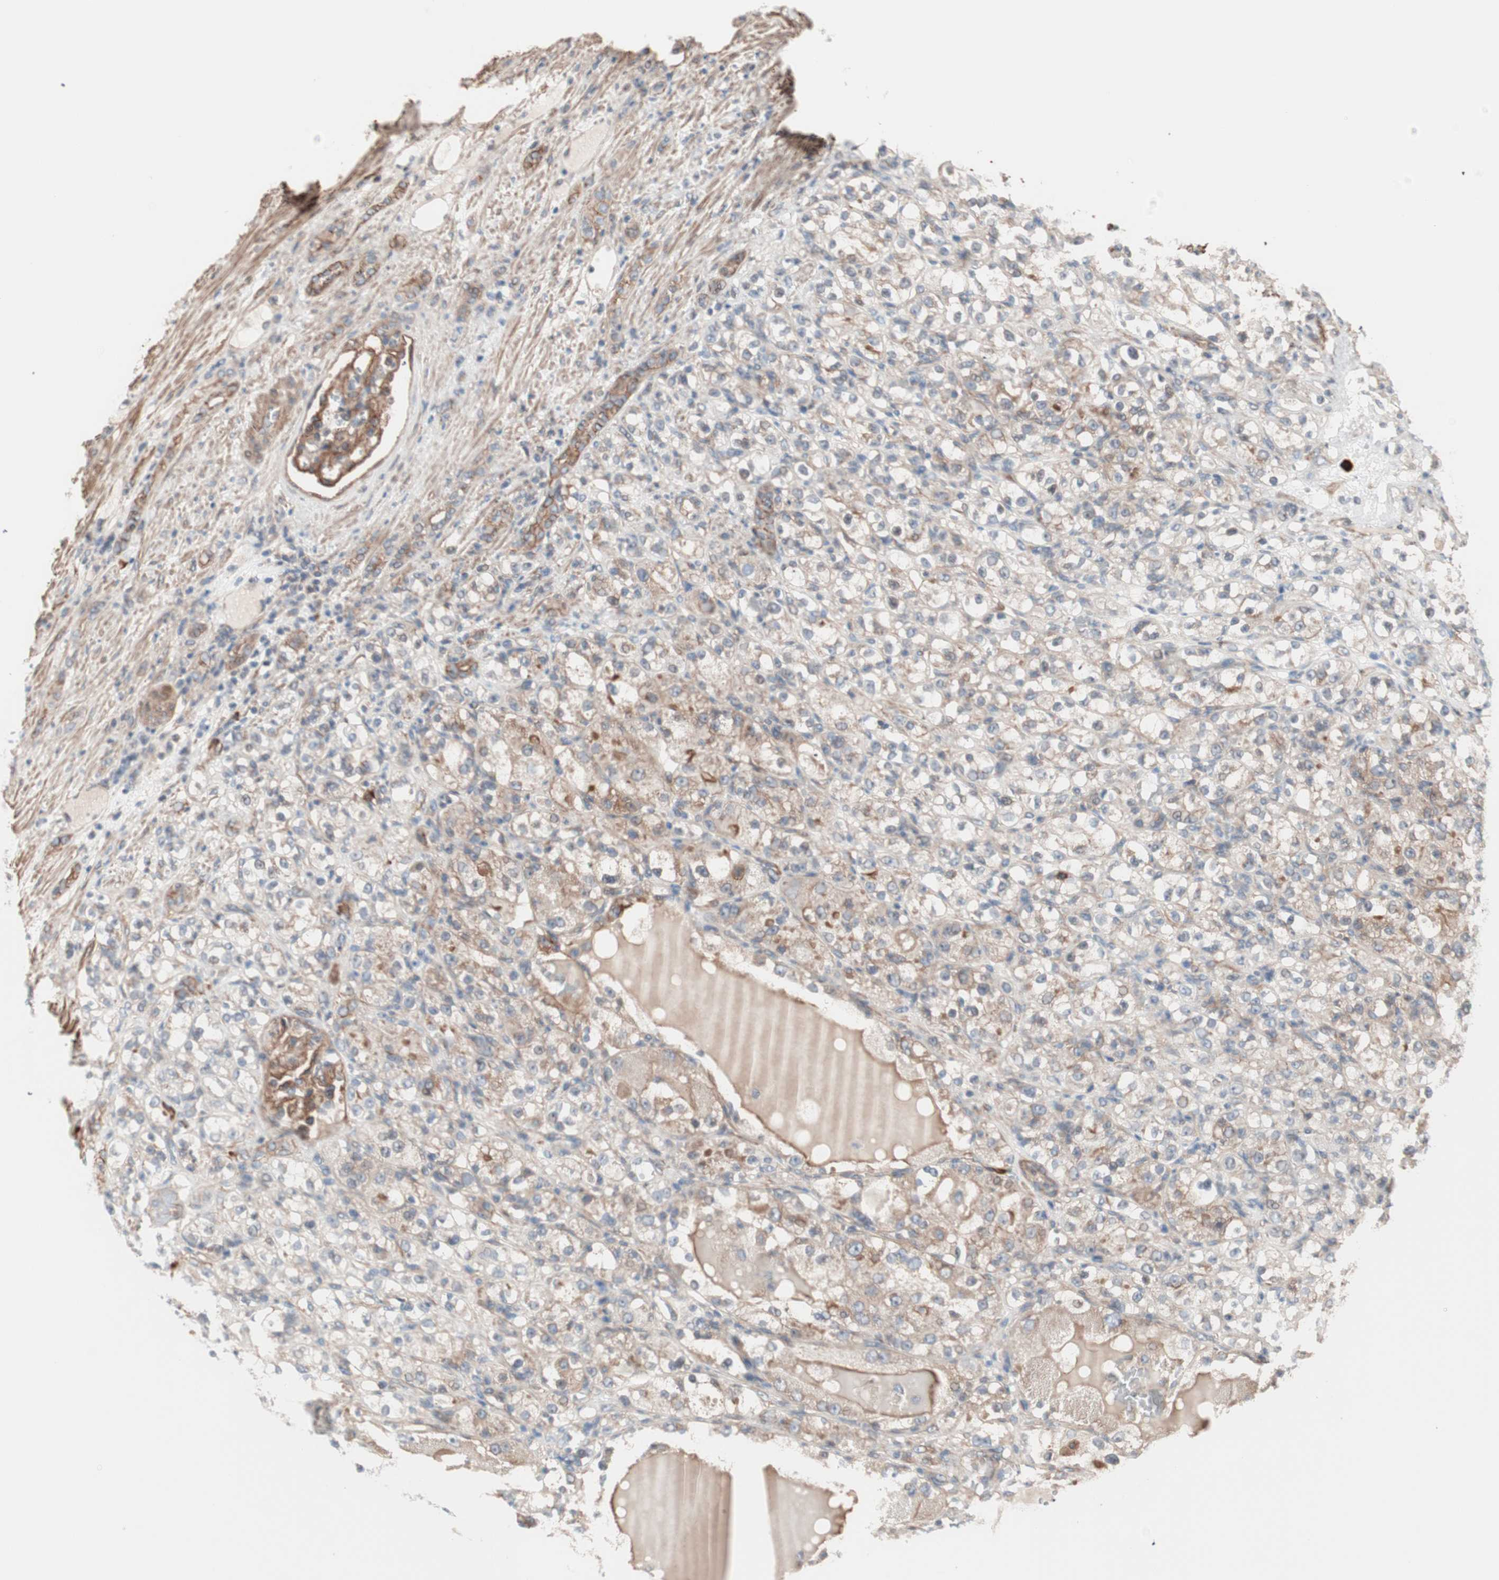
{"staining": {"intensity": "weak", "quantity": ">75%", "location": "cytoplasmic/membranous"}, "tissue": "renal cancer", "cell_type": "Tumor cells", "image_type": "cancer", "snomed": [{"axis": "morphology", "description": "Normal tissue, NOS"}, {"axis": "morphology", "description": "Adenocarcinoma, NOS"}, {"axis": "topography", "description": "Kidney"}], "caption": "Protein expression analysis of human adenocarcinoma (renal) reveals weak cytoplasmic/membranous expression in approximately >75% of tumor cells. (Brightfield microscopy of DAB IHC at high magnification).", "gene": "ALG5", "patient": {"sex": "male", "age": 61}}